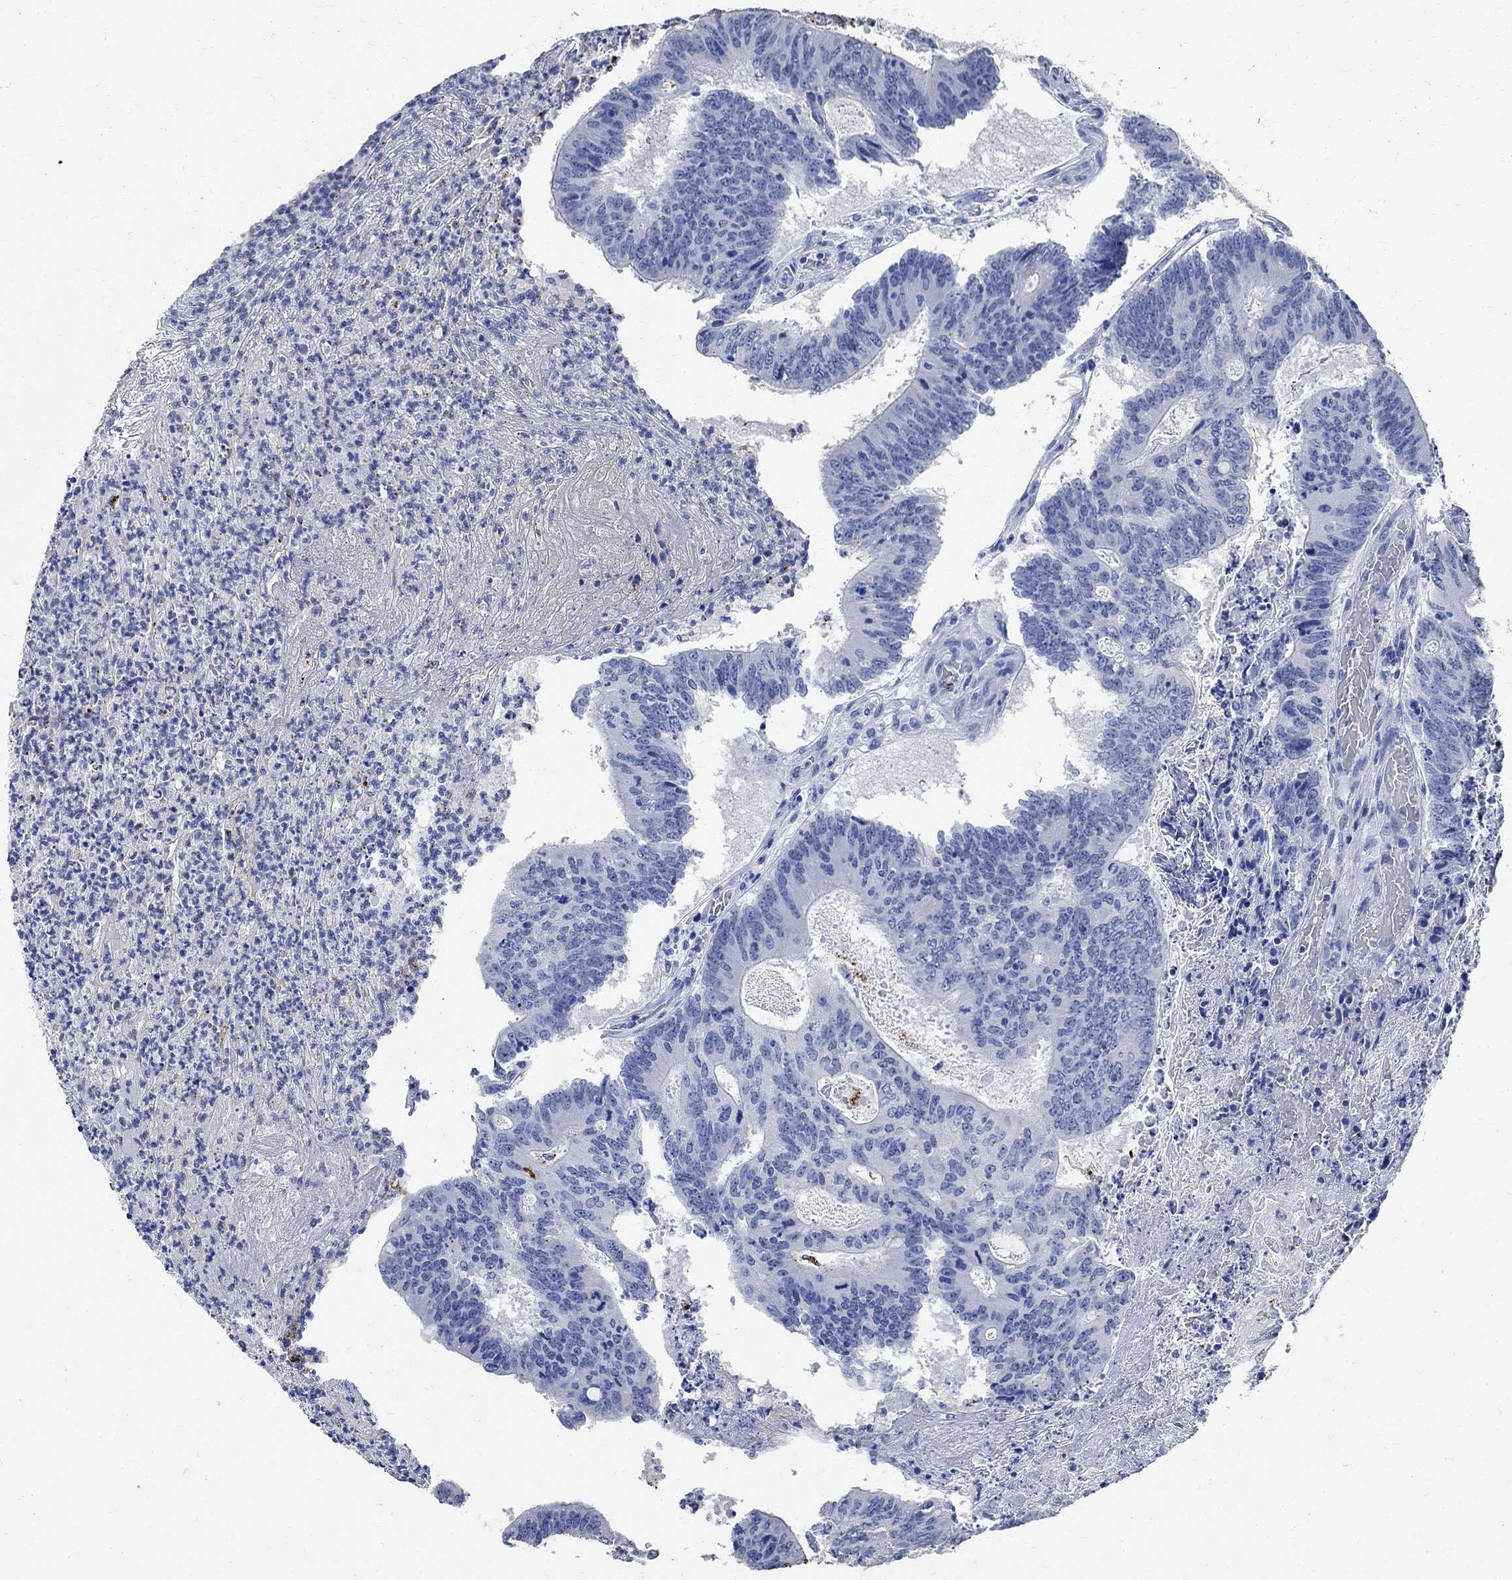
{"staining": {"intensity": "negative", "quantity": "none", "location": "none"}, "tissue": "colorectal cancer", "cell_type": "Tumor cells", "image_type": "cancer", "snomed": [{"axis": "morphology", "description": "Adenocarcinoma, NOS"}, {"axis": "topography", "description": "Colon"}], "caption": "Photomicrograph shows no protein staining in tumor cells of colorectal cancer tissue. The staining was performed using DAB (3,3'-diaminobenzidine) to visualize the protein expression in brown, while the nuclei were stained in blue with hematoxylin (Magnification: 20x).", "gene": "TMEM221", "patient": {"sex": "female", "age": 70}}